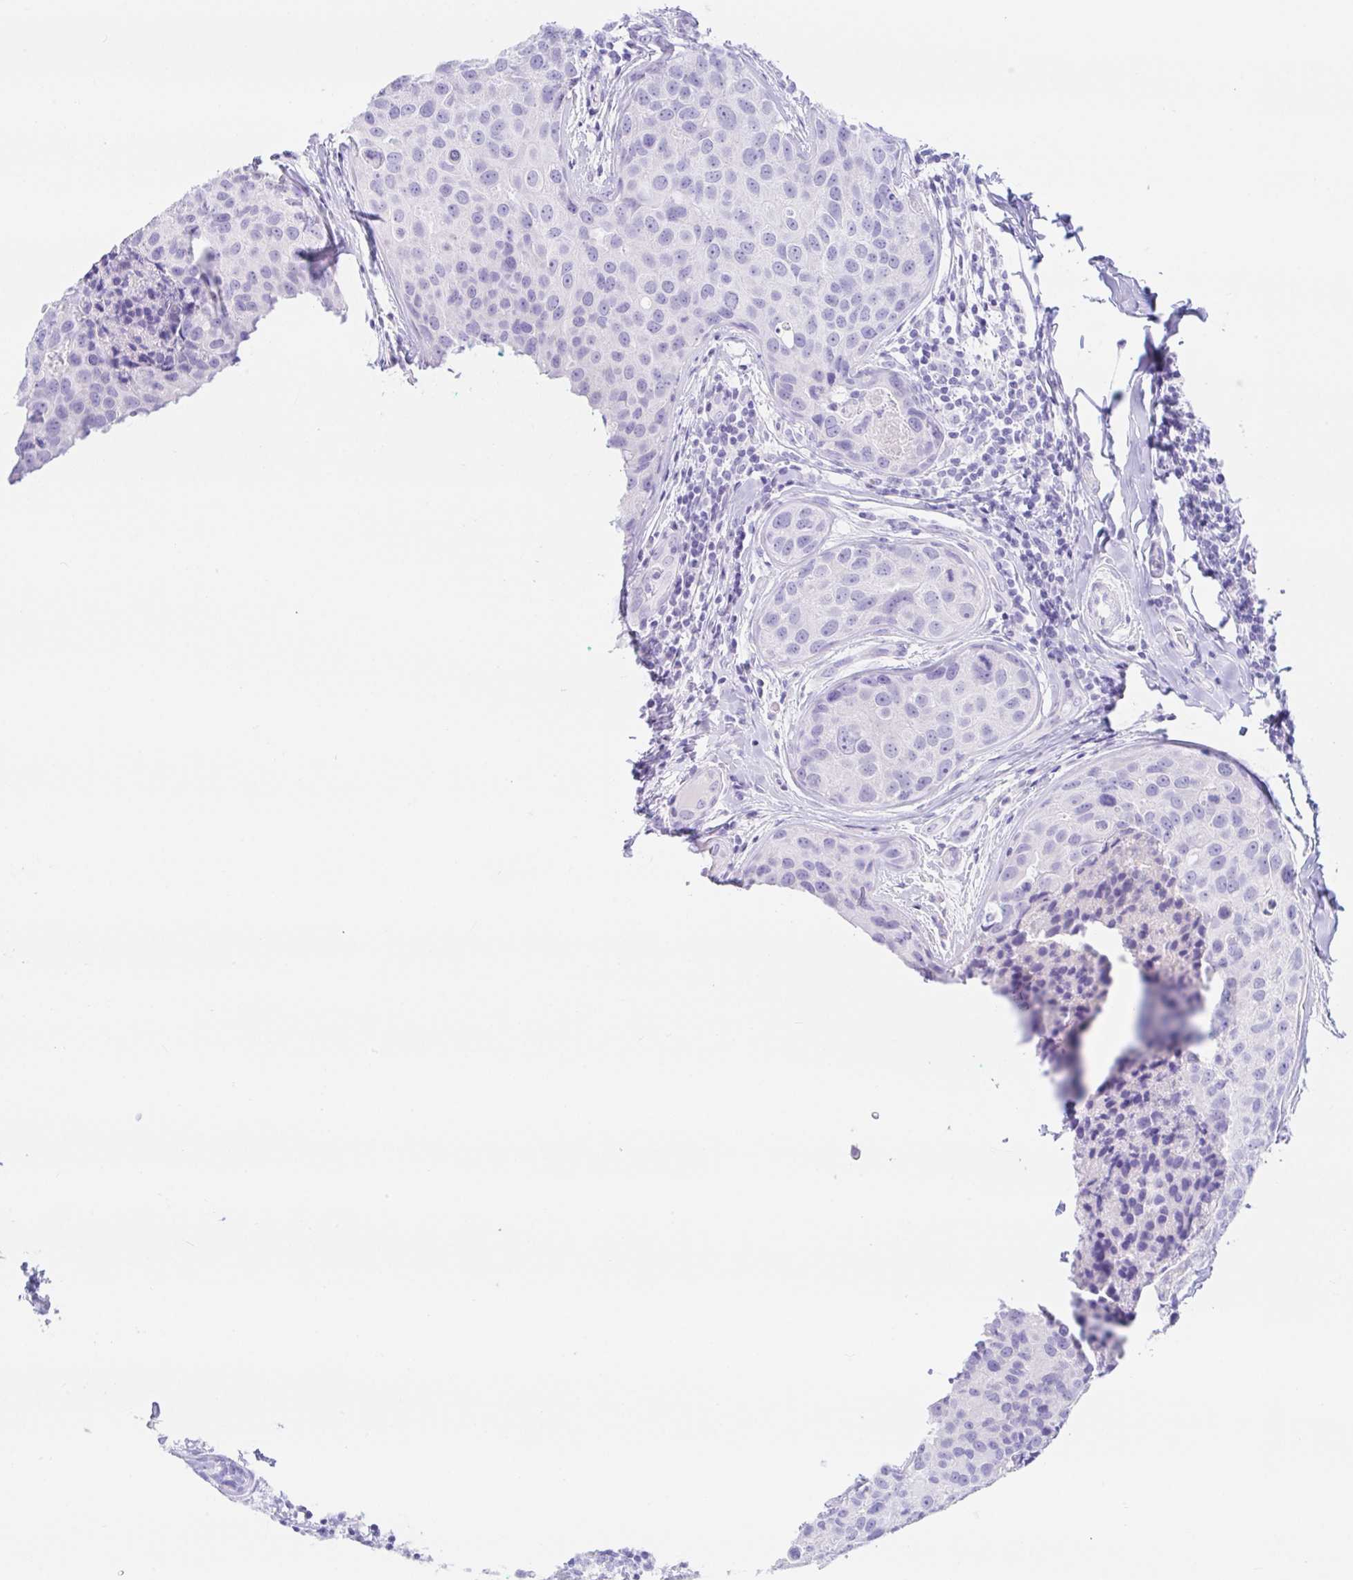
{"staining": {"intensity": "negative", "quantity": "none", "location": "none"}, "tissue": "breast cancer", "cell_type": "Tumor cells", "image_type": "cancer", "snomed": [{"axis": "morphology", "description": "Duct carcinoma"}, {"axis": "topography", "description": "Breast"}], "caption": "Breast invasive ductal carcinoma stained for a protein using immunohistochemistry reveals no expression tumor cells.", "gene": "PAX8", "patient": {"sex": "female", "age": 24}}